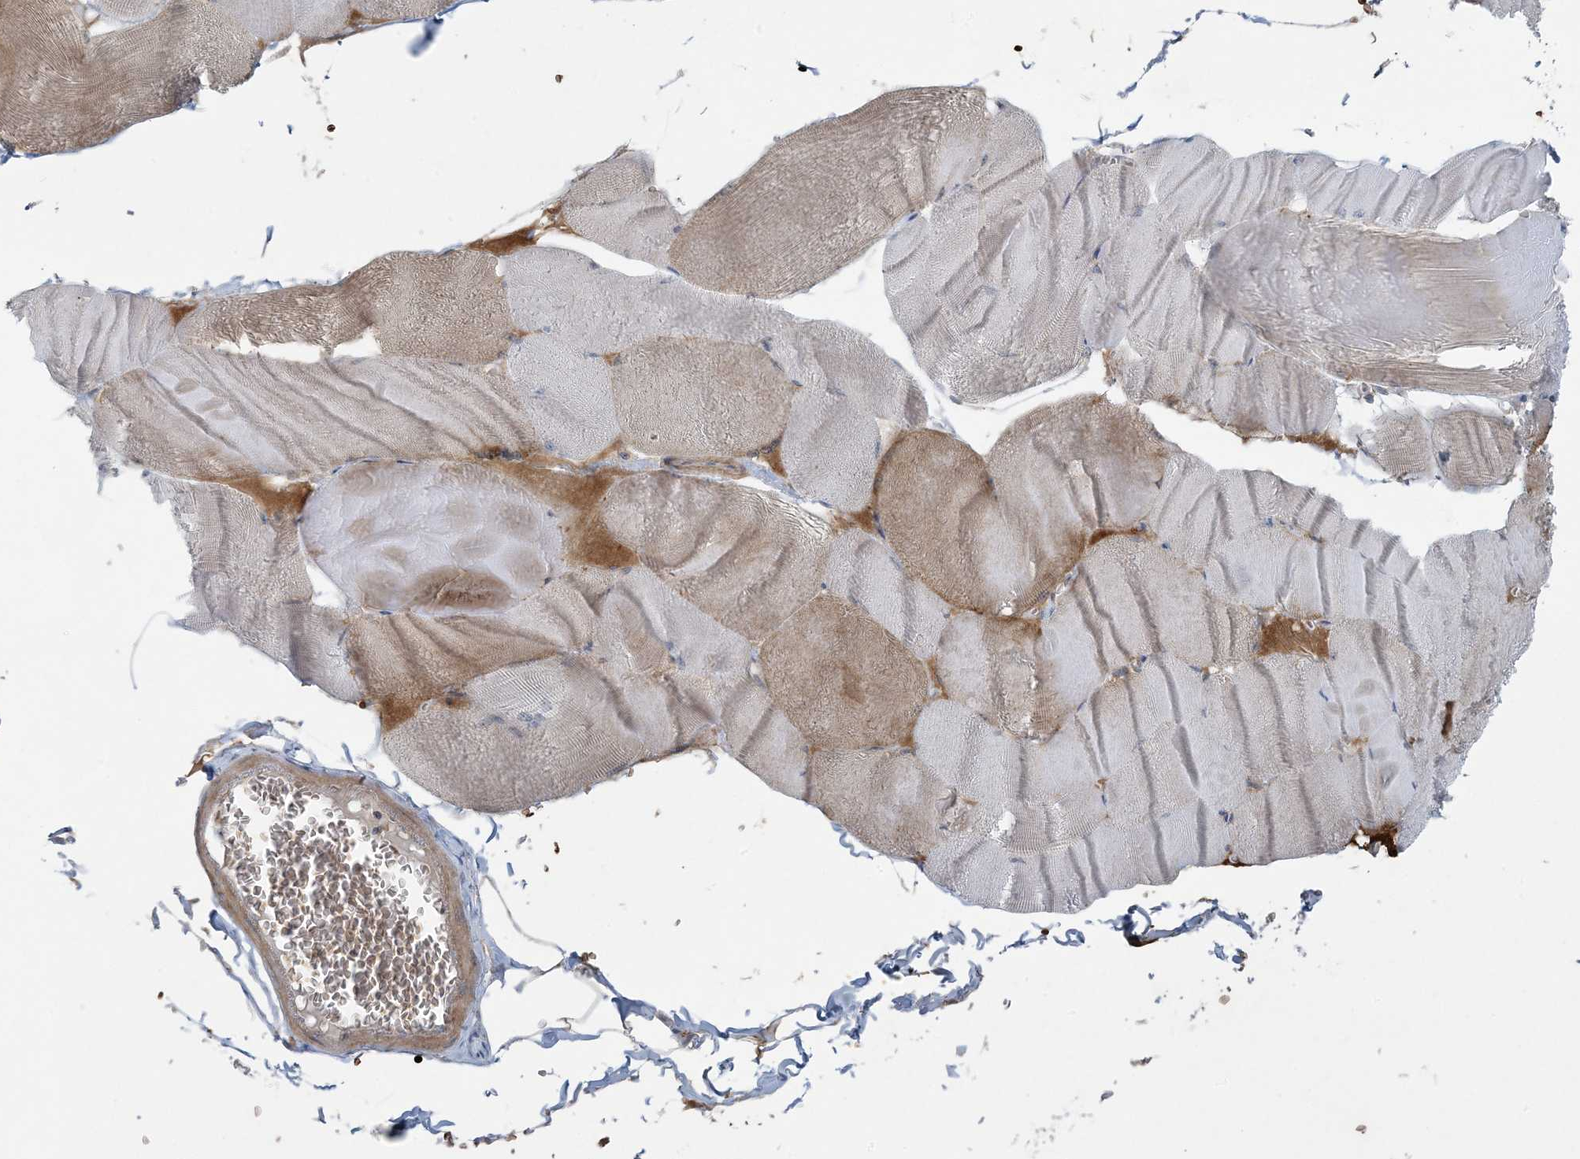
{"staining": {"intensity": "weak", "quantity": "<25%", "location": "cytoplasmic/membranous"}, "tissue": "skeletal muscle", "cell_type": "Myocytes", "image_type": "normal", "snomed": [{"axis": "morphology", "description": "Normal tissue, NOS"}, {"axis": "morphology", "description": "Basal cell carcinoma"}, {"axis": "topography", "description": "Skeletal muscle"}], "caption": "Immunohistochemistry (IHC) of unremarkable skeletal muscle shows no expression in myocytes. Nuclei are stained in blue.", "gene": "PIK3R4", "patient": {"sex": "female", "age": 64}}